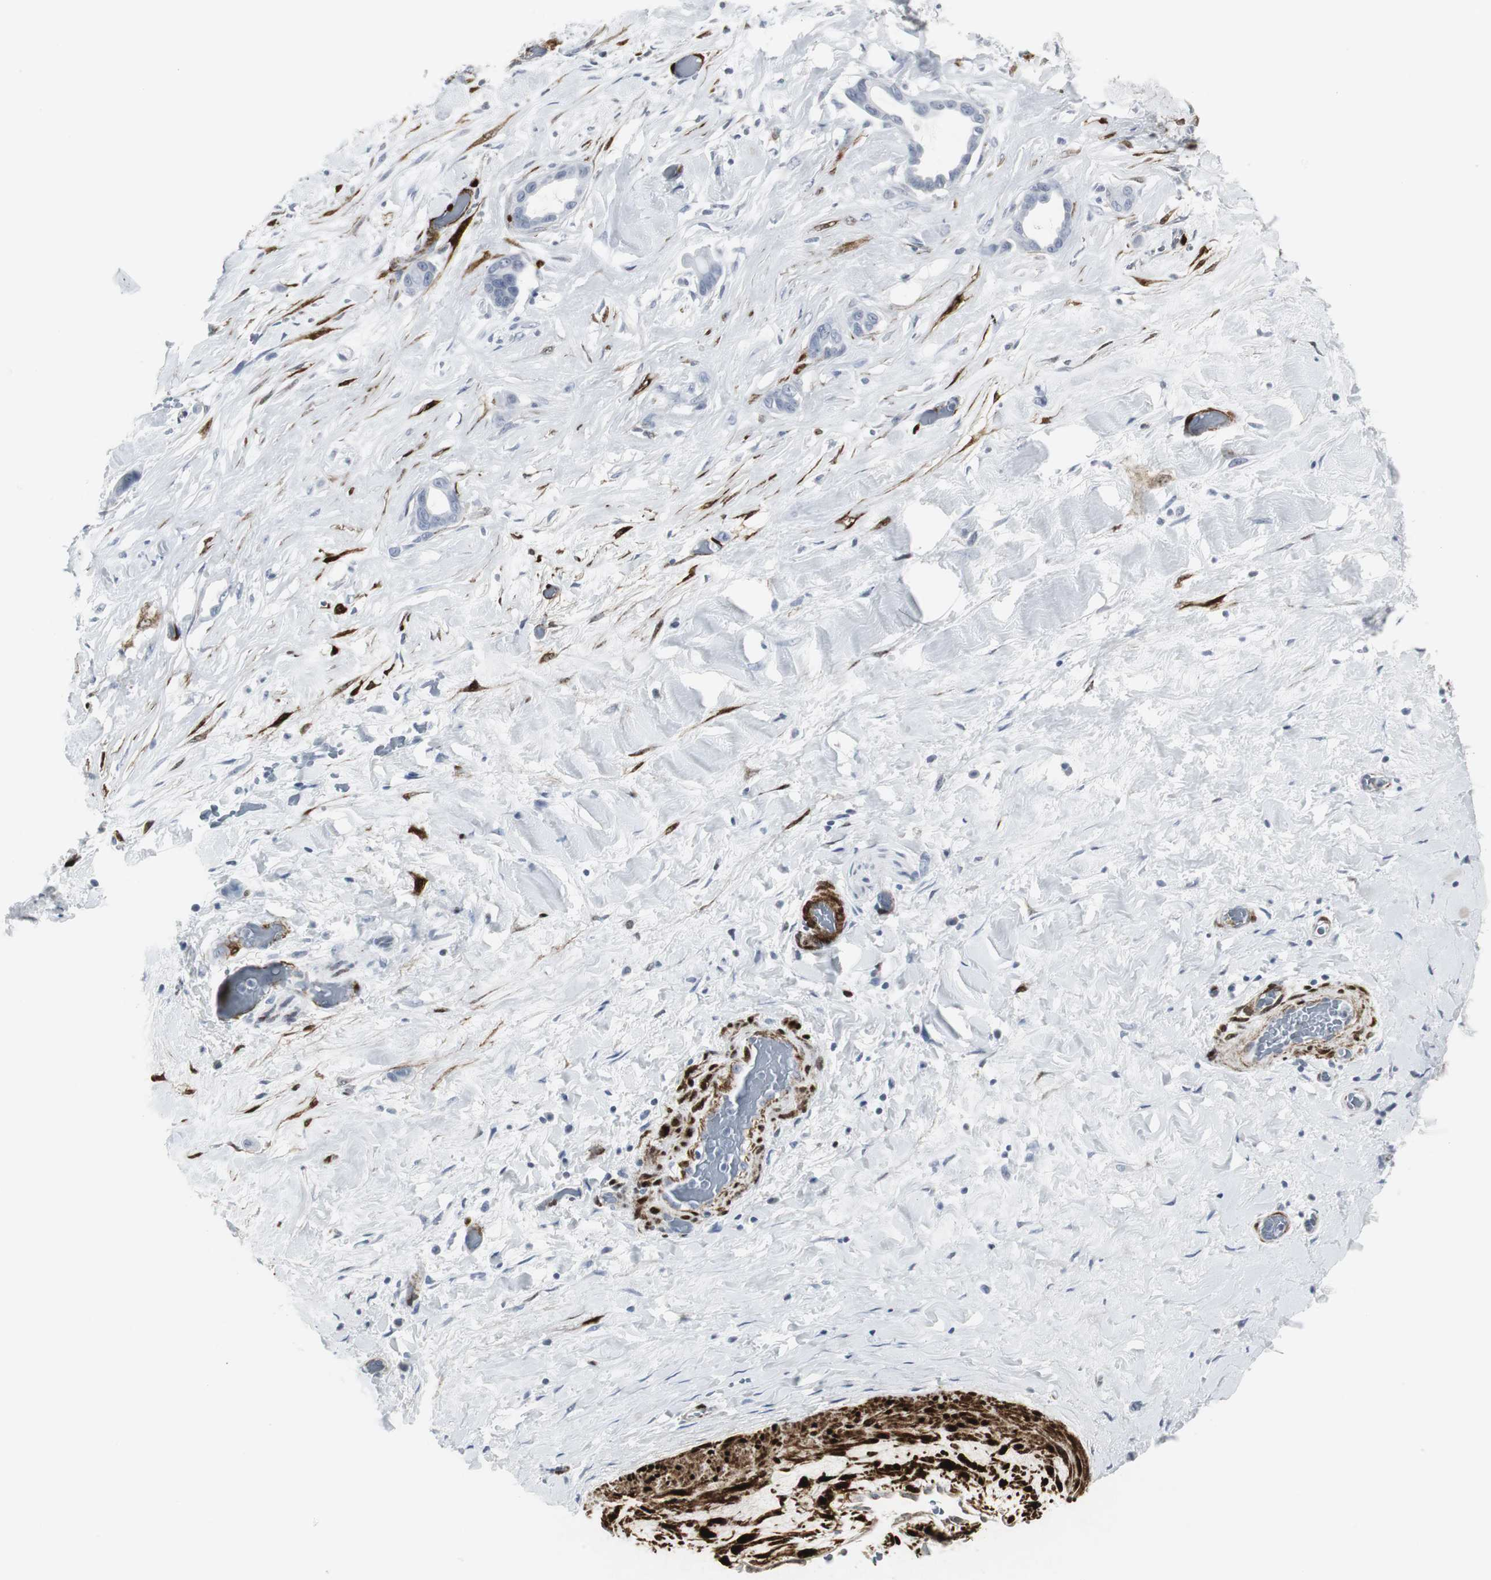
{"staining": {"intensity": "negative", "quantity": "none", "location": "none"}, "tissue": "liver cancer", "cell_type": "Tumor cells", "image_type": "cancer", "snomed": [{"axis": "morphology", "description": "Cholangiocarcinoma"}, {"axis": "topography", "description": "Liver"}], "caption": "IHC image of neoplastic tissue: liver cholangiocarcinoma stained with DAB shows no significant protein staining in tumor cells.", "gene": "PPP1R14A", "patient": {"sex": "female", "age": 65}}